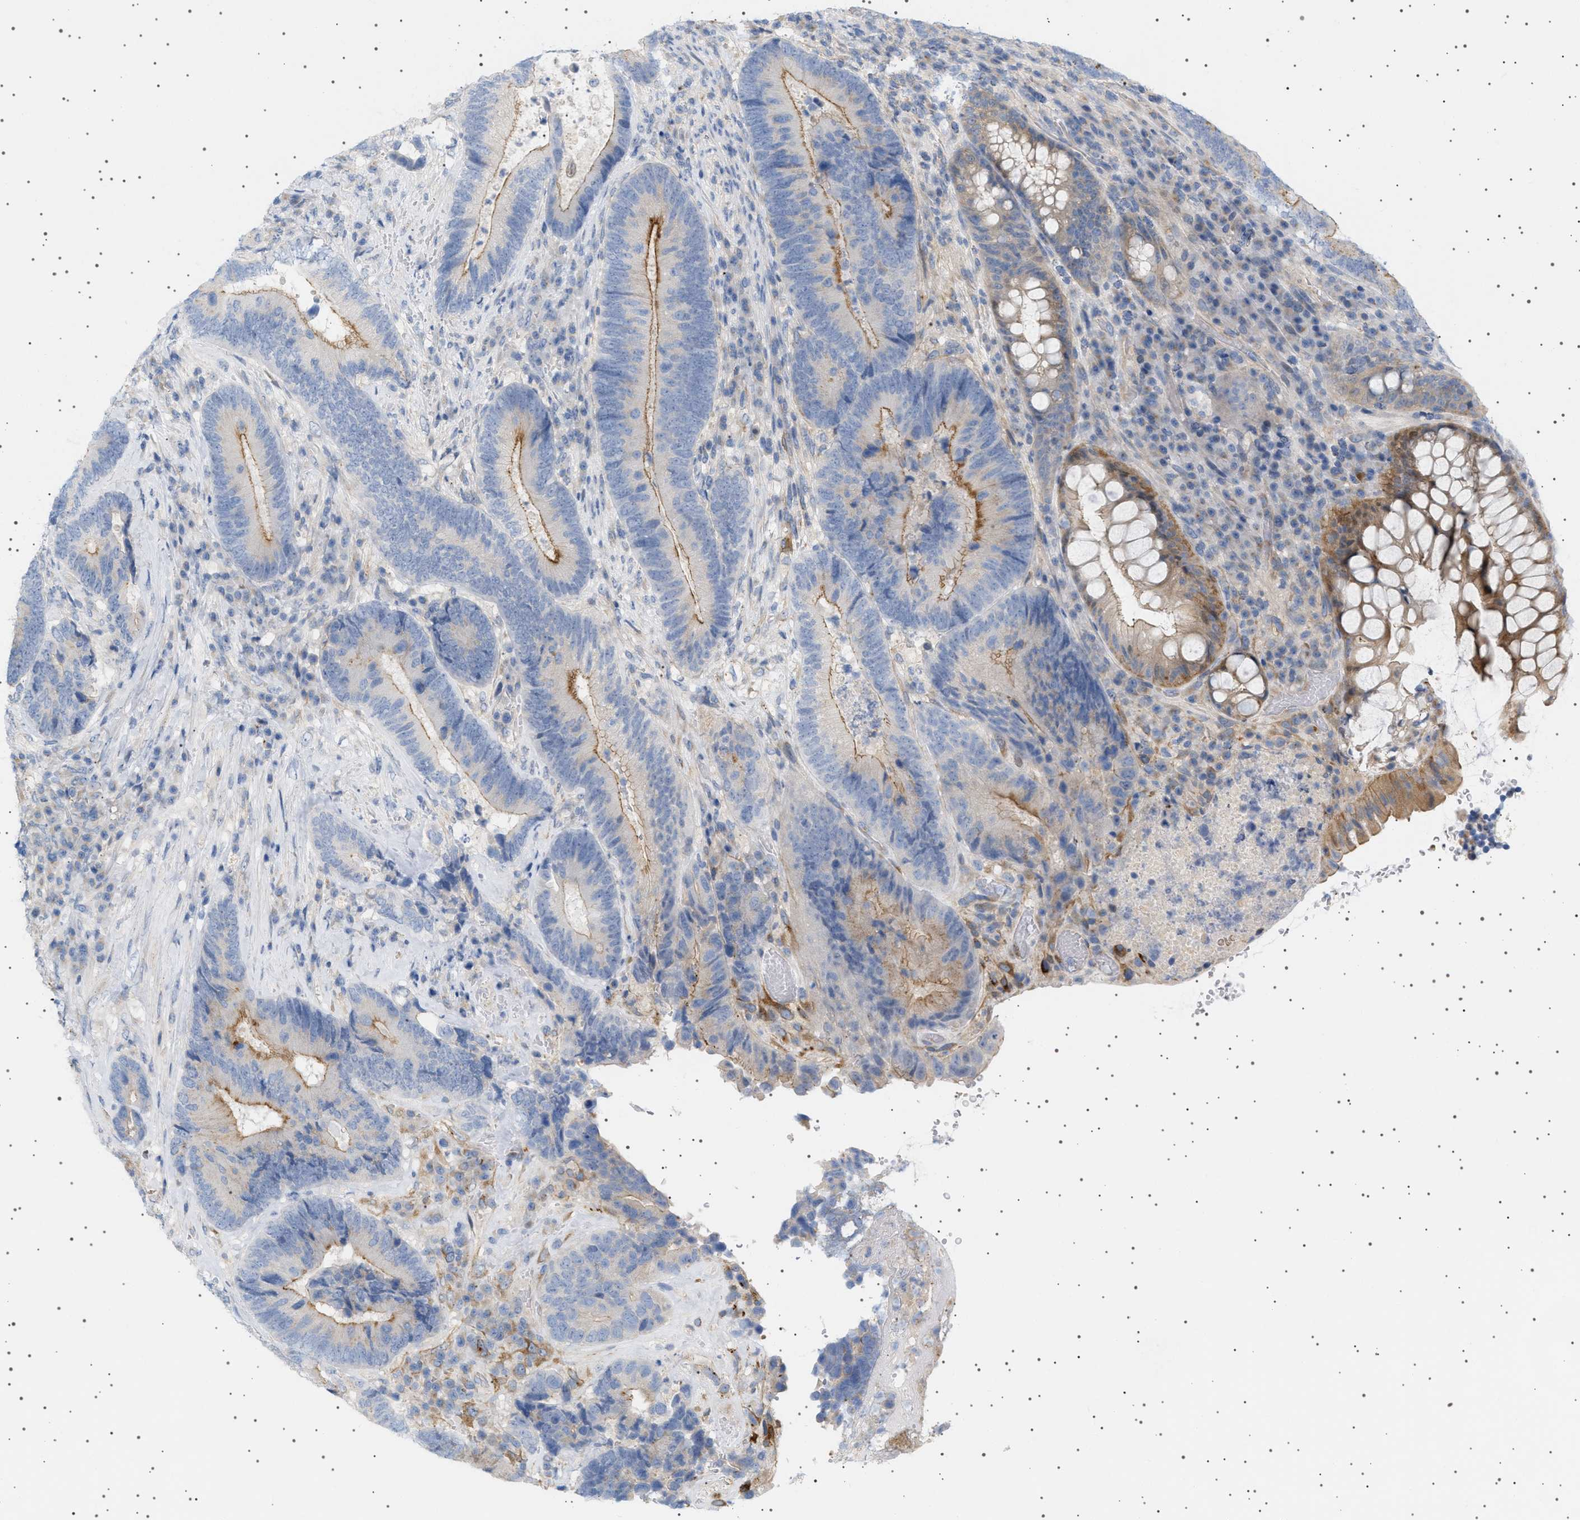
{"staining": {"intensity": "moderate", "quantity": "<25%", "location": "cytoplasmic/membranous"}, "tissue": "colorectal cancer", "cell_type": "Tumor cells", "image_type": "cancer", "snomed": [{"axis": "morphology", "description": "Adenocarcinoma, NOS"}, {"axis": "topography", "description": "Rectum"}], "caption": "This photomicrograph reveals colorectal cancer stained with IHC to label a protein in brown. The cytoplasmic/membranous of tumor cells show moderate positivity for the protein. Nuclei are counter-stained blue.", "gene": "ADCY10", "patient": {"sex": "female", "age": 89}}